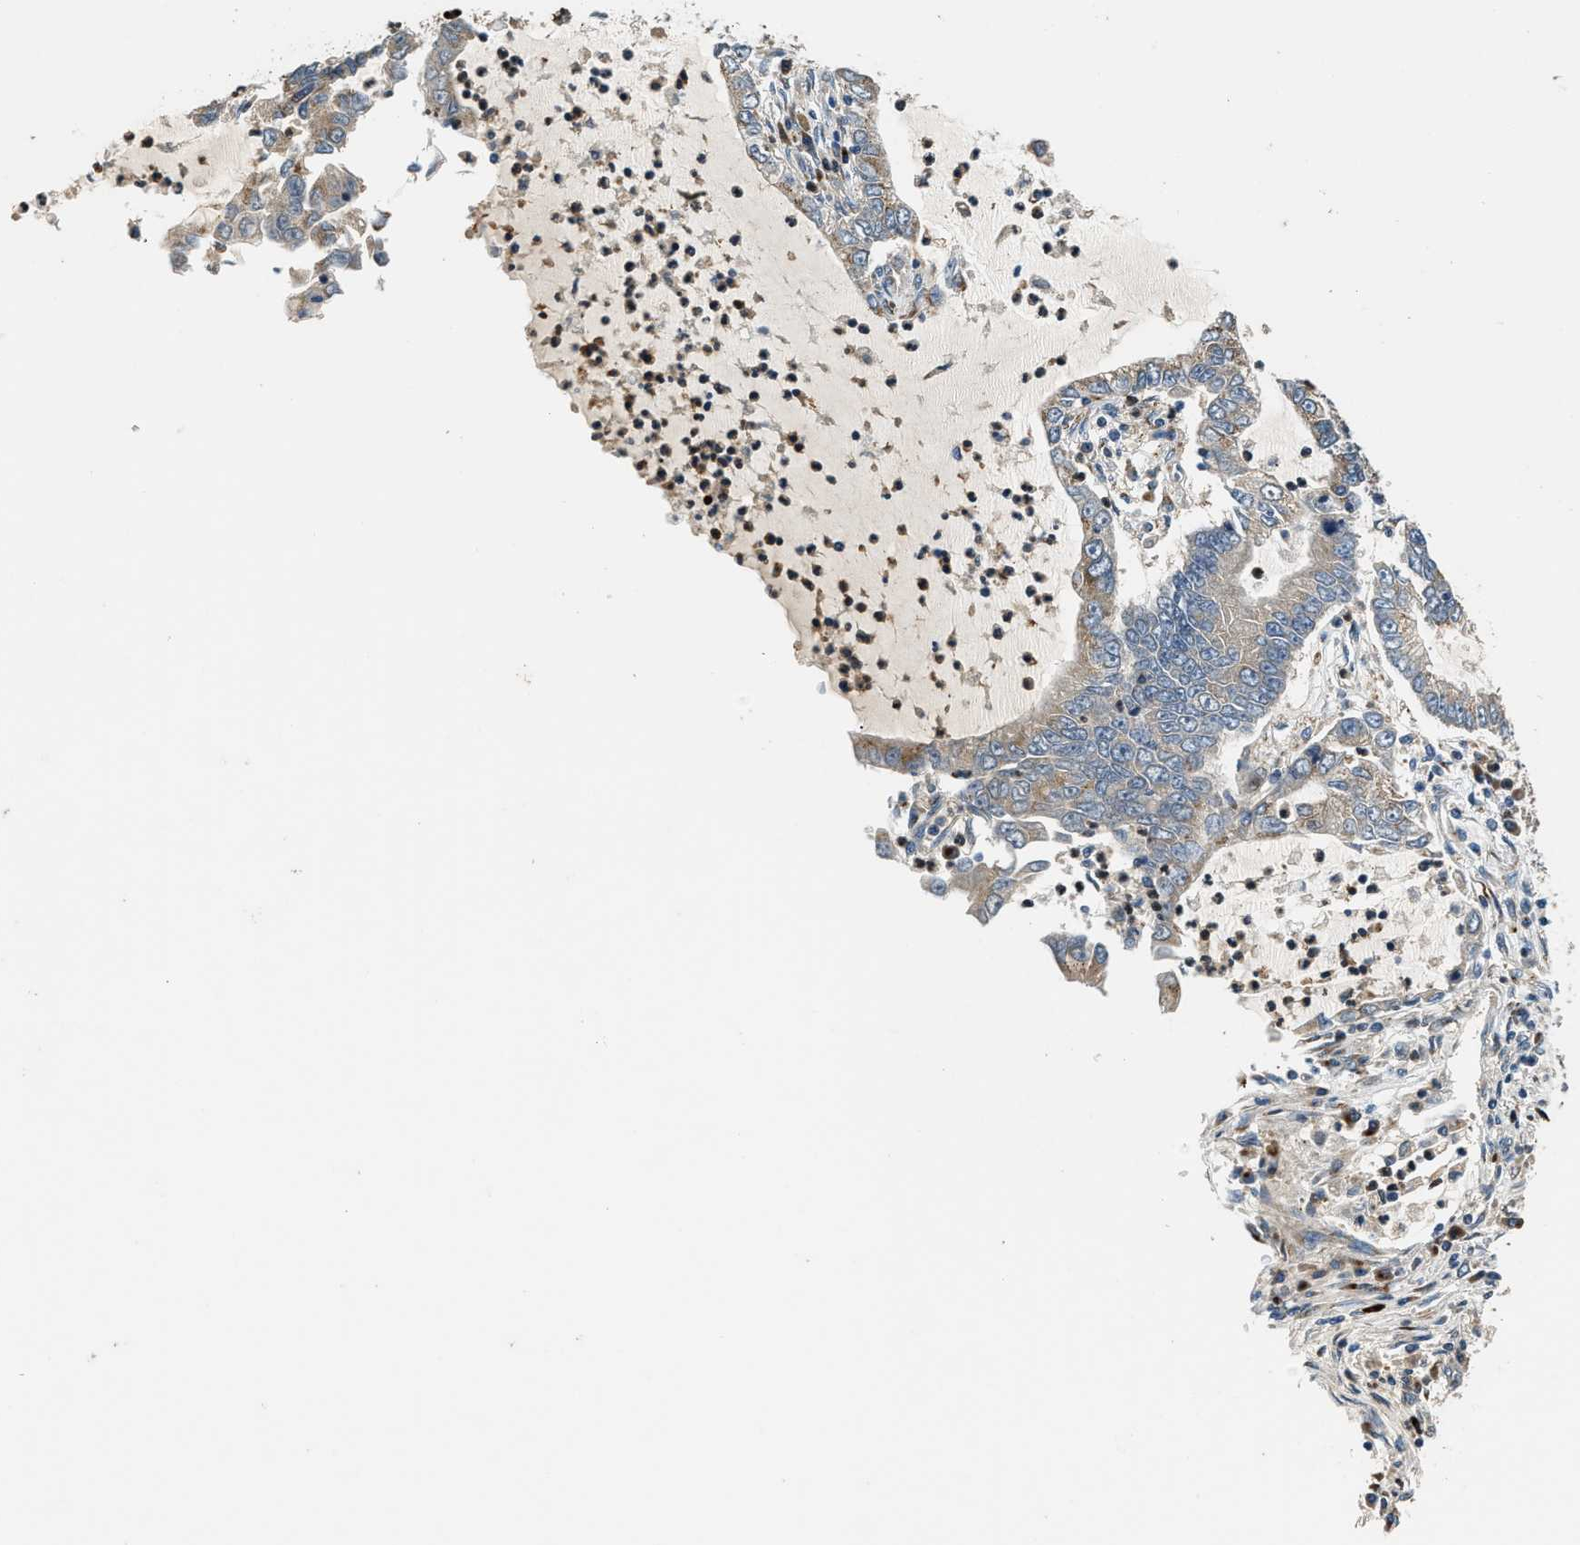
{"staining": {"intensity": "weak", "quantity": ">75%", "location": "cytoplasmic/membranous"}, "tissue": "lung cancer", "cell_type": "Tumor cells", "image_type": "cancer", "snomed": [{"axis": "morphology", "description": "Adenocarcinoma, NOS"}, {"axis": "topography", "description": "Lung"}], "caption": "Immunohistochemical staining of lung cancer shows low levels of weak cytoplasmic/membranous protein staining in about >75% of tumor cells. The staining is performed using DAB brown chromogen to label protein expression. The nuclei are counter-stained blue using hematoxylin.", "gene": "FUT8", "patient": {"sex": "female", "age": 51}}